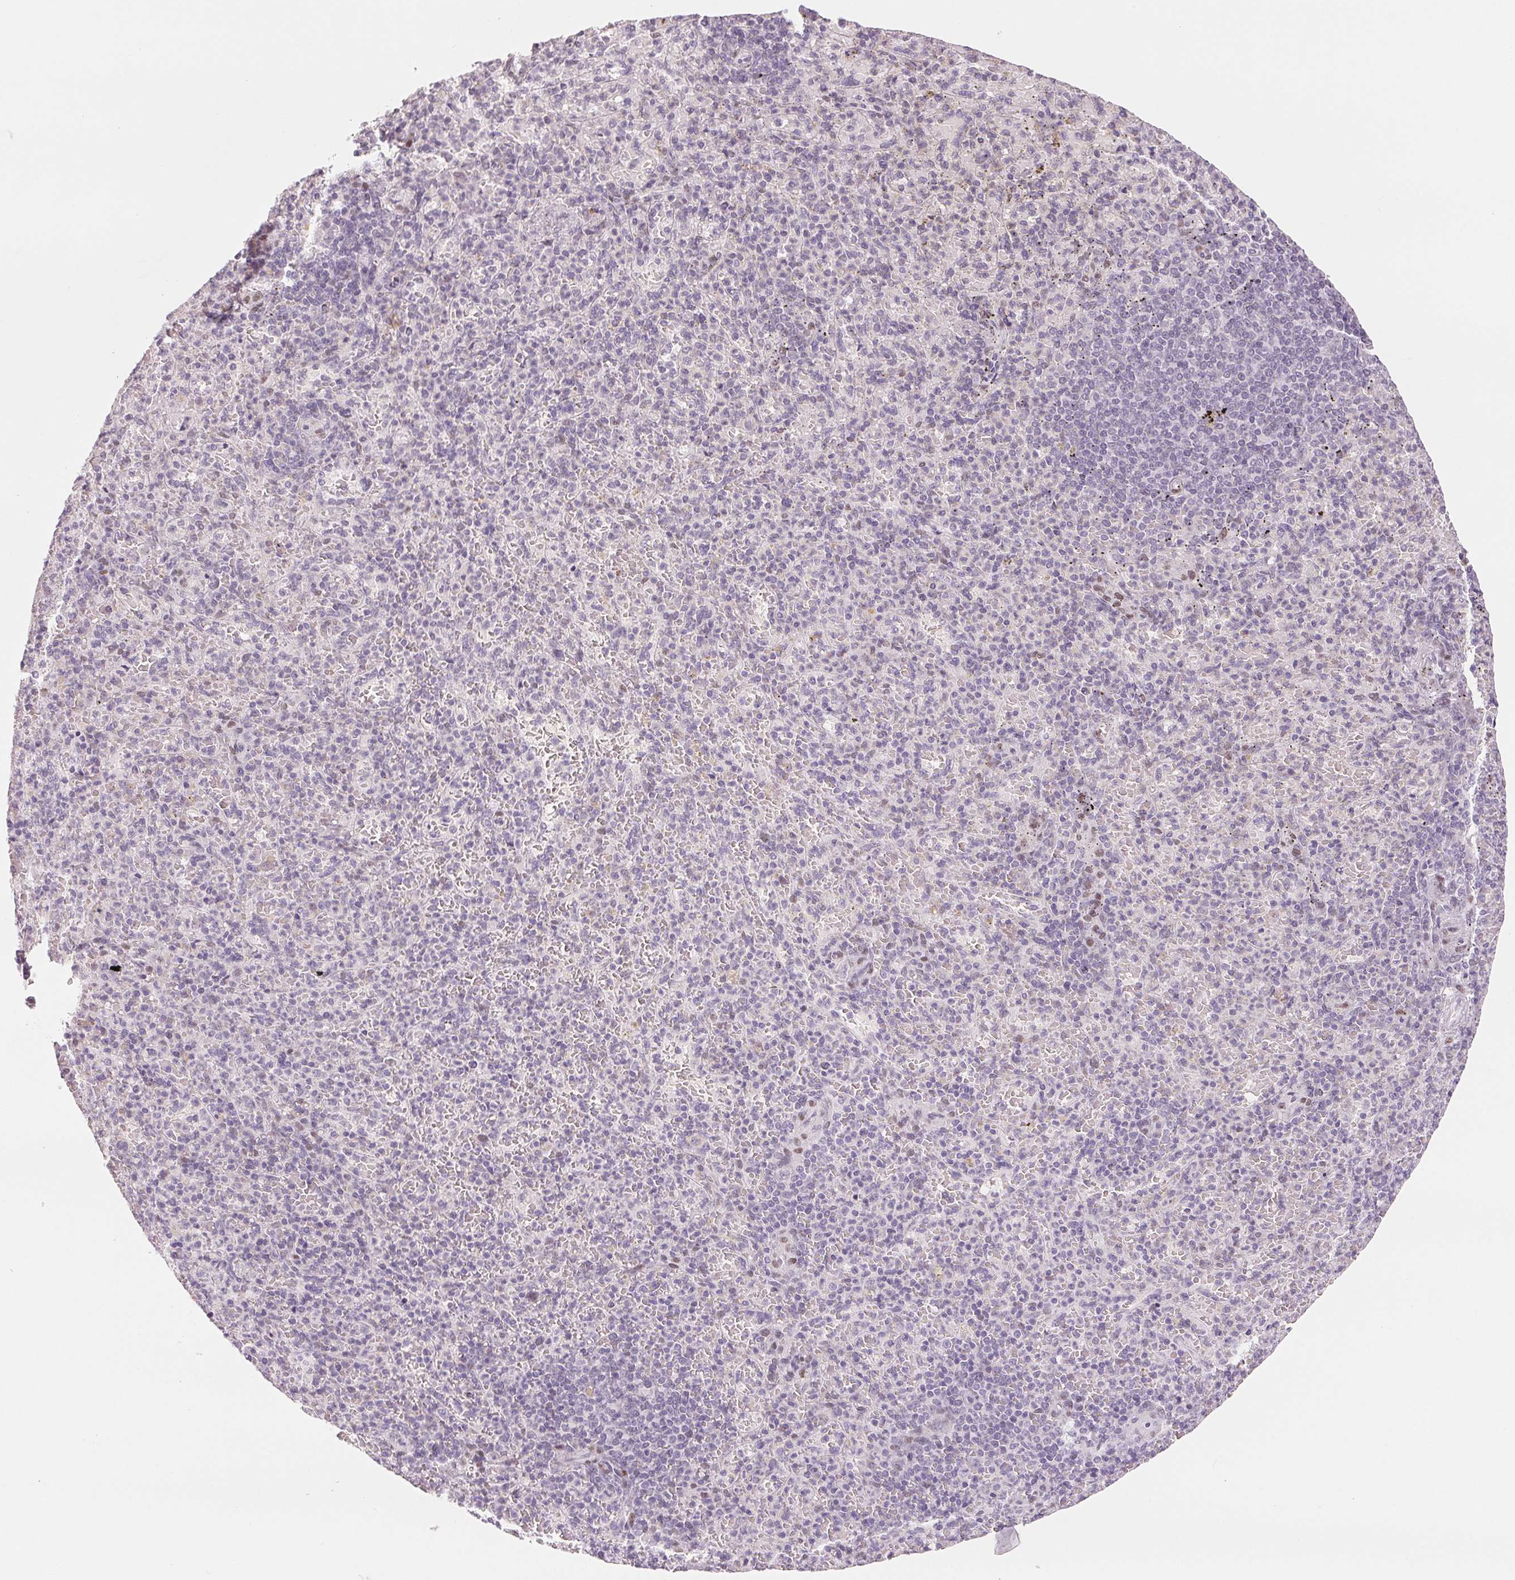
{"staining": {"intensity": "negative", "quantity": "none", "location": "none"}, "tissue": "spleen", "cell_type": "Cells in red pulp", "image_type": "normal", "snomed": [{"axis": "morphology", "description": "Normal tissue, NOS"}, {"axis": "topography", "description": "Spleen"}], "caption": "A high-resolution photomicrograph shows immunohistochemistry (IHC) staining of benign spleen, which exhibits no significant positivity in cells in red pulp. (Stains: DAB immunohistochemistry with hematoxylin counter stain, Microscopy: brightfield microscopy at high magnification).", "gene": "SMARCD3", "patient": {"sex": "female", "age": 74}}